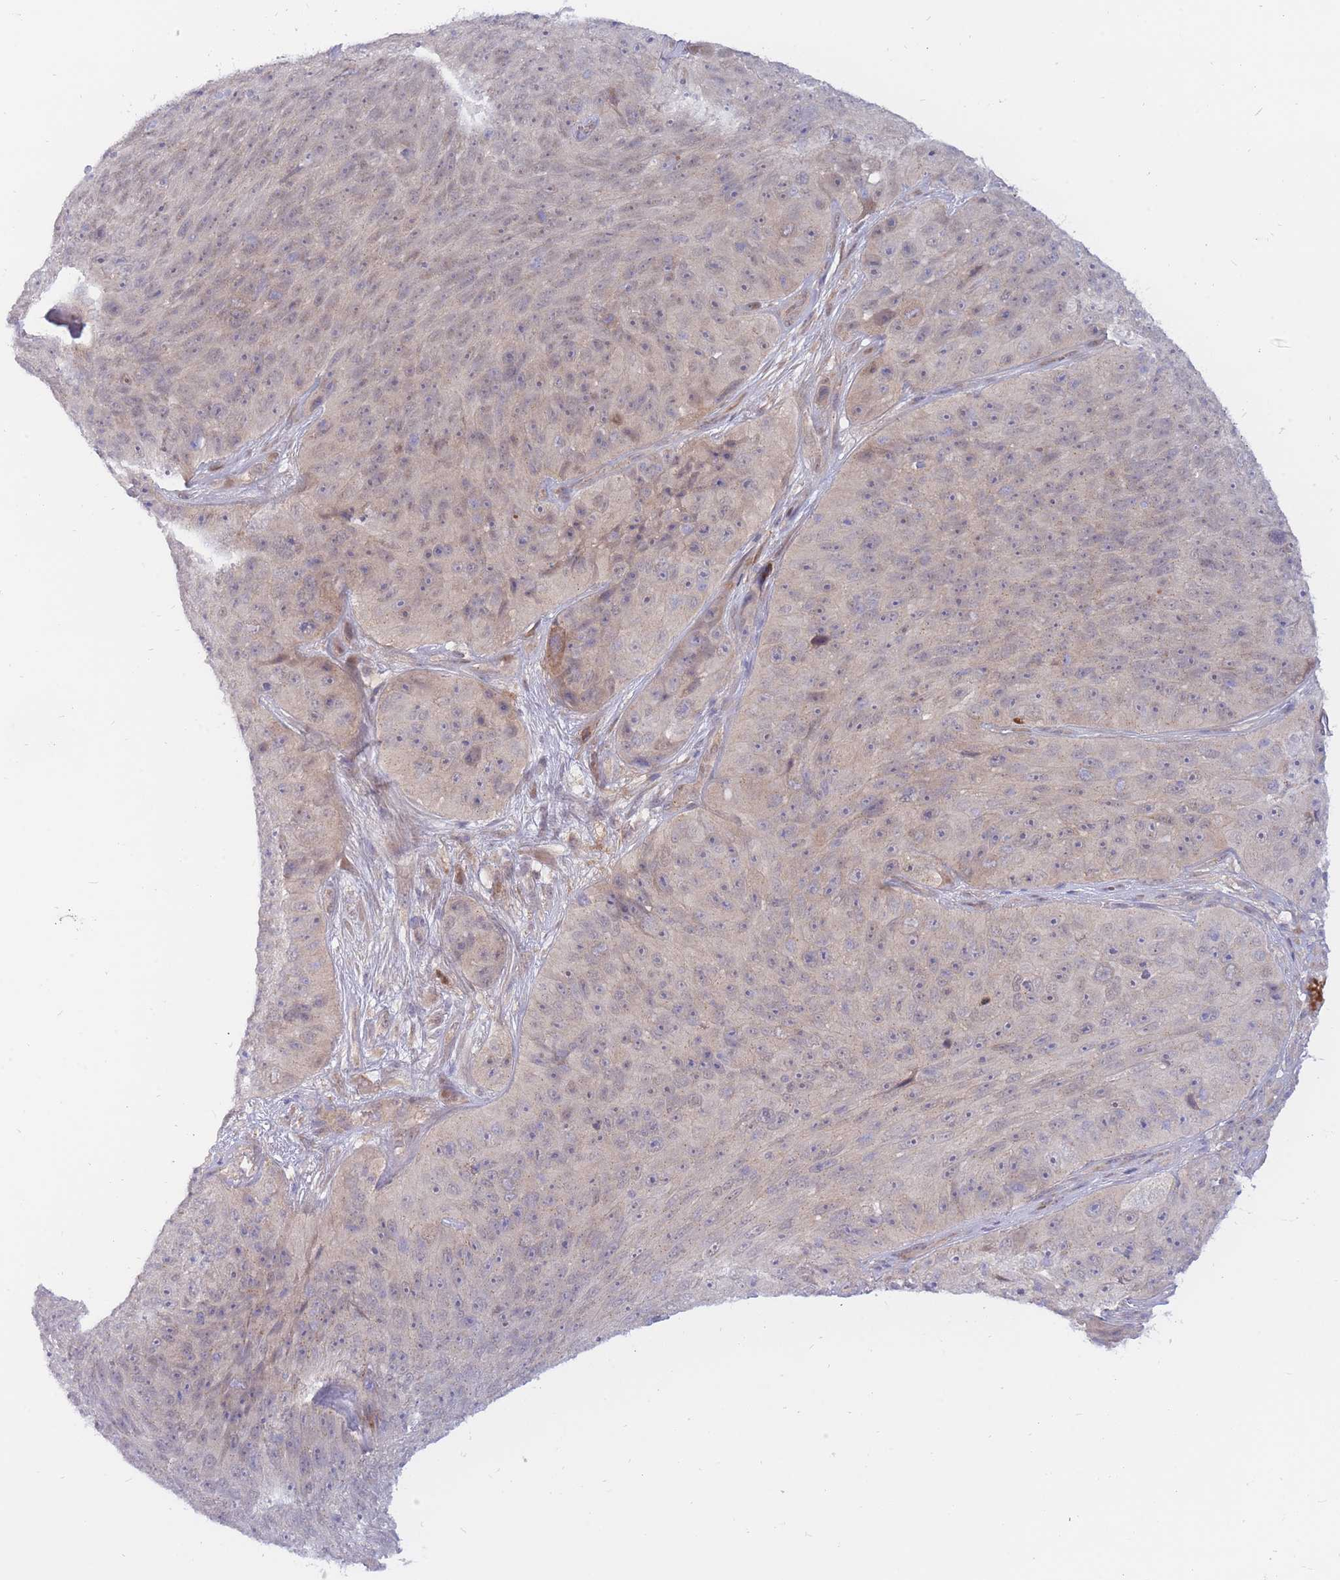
{"staining": {"intensity": "weak", "quantity": "<25%", "location": "nuclear"}, "tissue": "skin cancer", "cell_type": "Tumor cells", "image_type": "cancer", "snomed": [{"axis": "morphology", "description": "Squamous cell carcinoma, NOS"}, {"axis": "topography", "description": "Skin"}], "caption": "Human squamous cell carcinoma (skin) stained for a protein using immunohistochemistry displays no positivity in tumor cells.", "gene": "APOL4", "patient": {"sex": "female", "age": 87}}